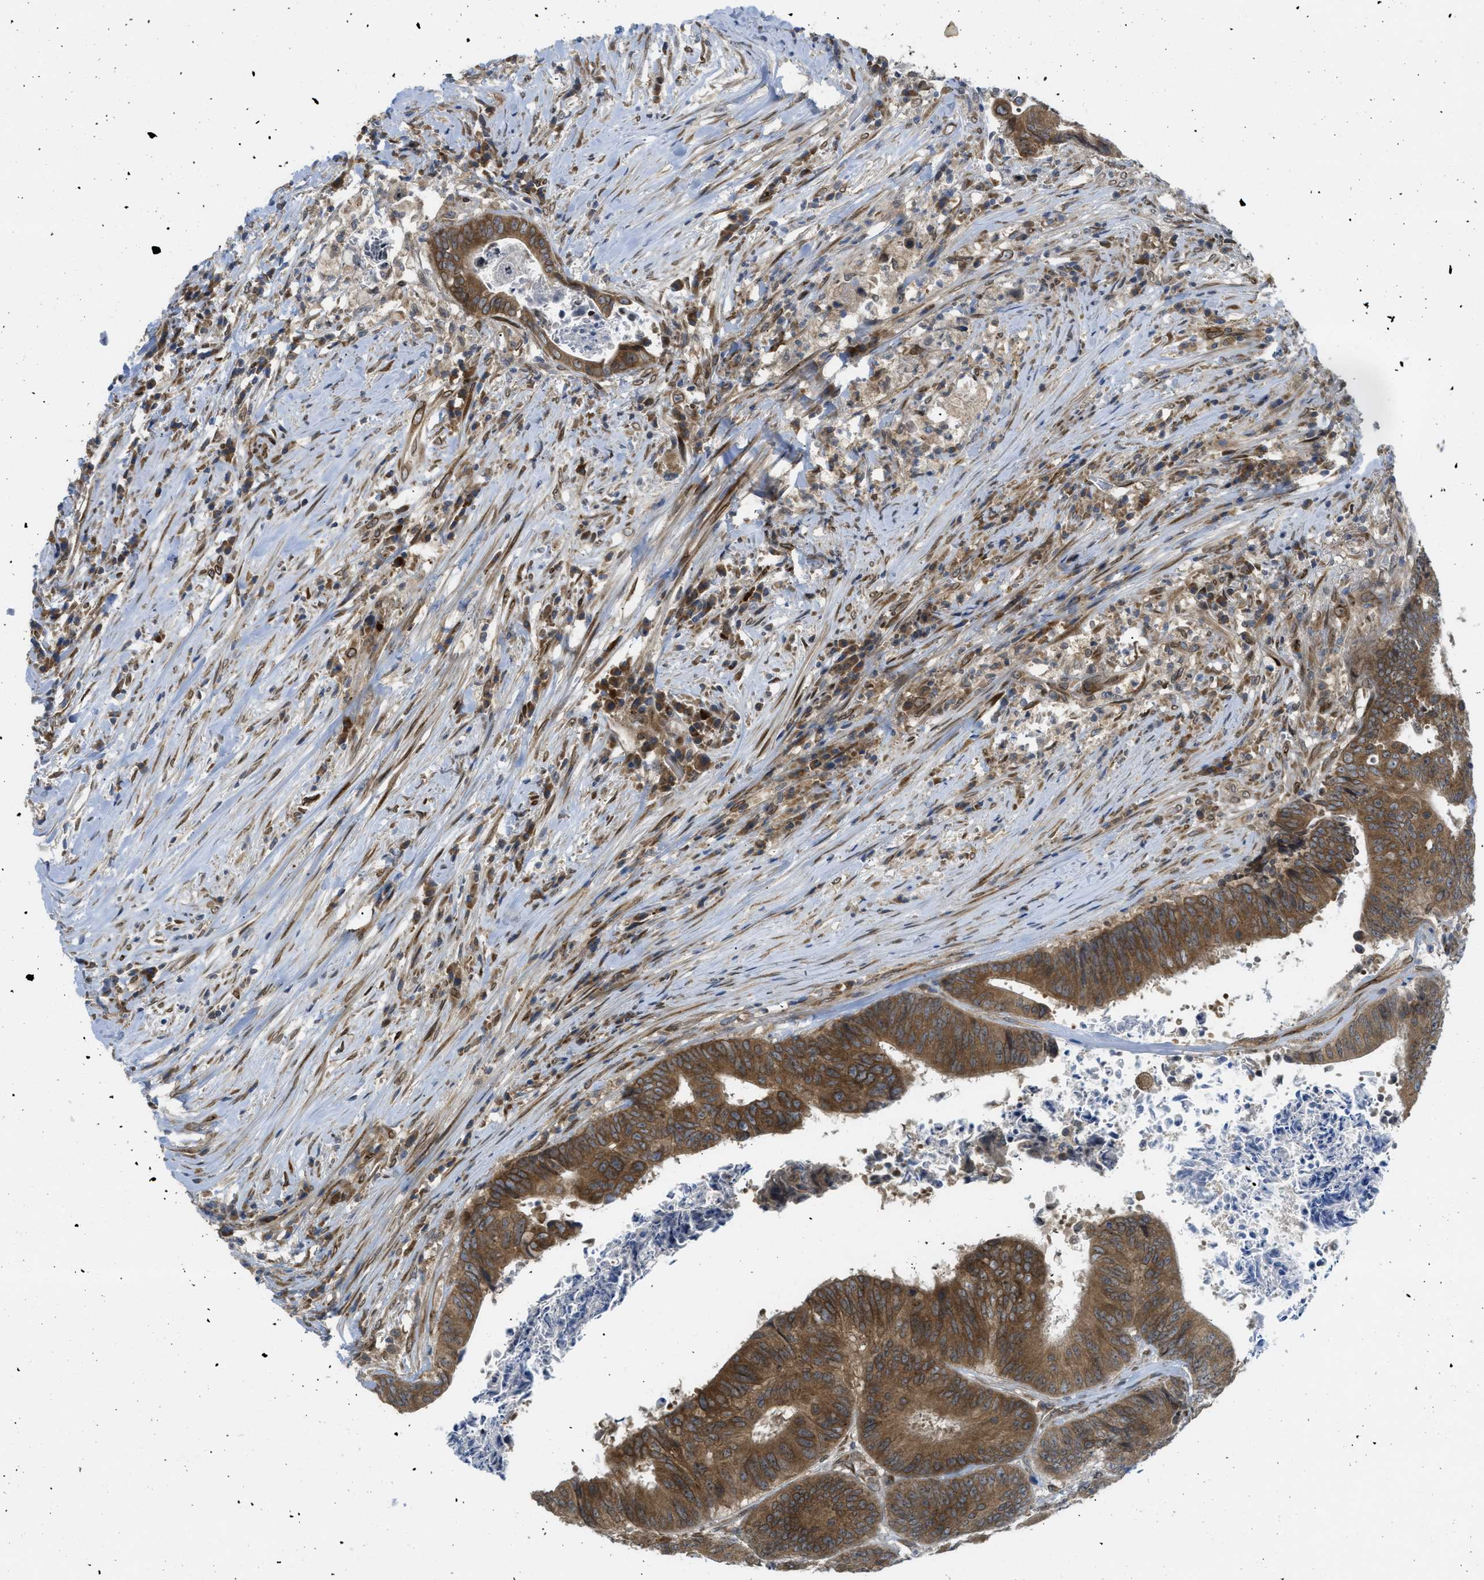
{"staining": {"intensity": "strong", "quantity": ">75%", "location": "cytoplasmic/membranous"}, "tissue": "colorectal cancer", "cell_type": "Tumor cells", "image_type": "cancer", "snomed": [{"axis": "morphology", "description": "Adenocarcinoma, NOS"}, {"axis": "topography", "description": "Rectum"}], "caption": "Adenocarcinoma (colorectal) was stained to show a protein in brown. There is high levels of strong cytoplasmic/membranous staining in about >75% of tumor cells. (brown staining indicates protein expression, while blue staining denotes nuclei).", "gene": "EIF2AK3", "patient": {"sex": "male", "age": 72}}